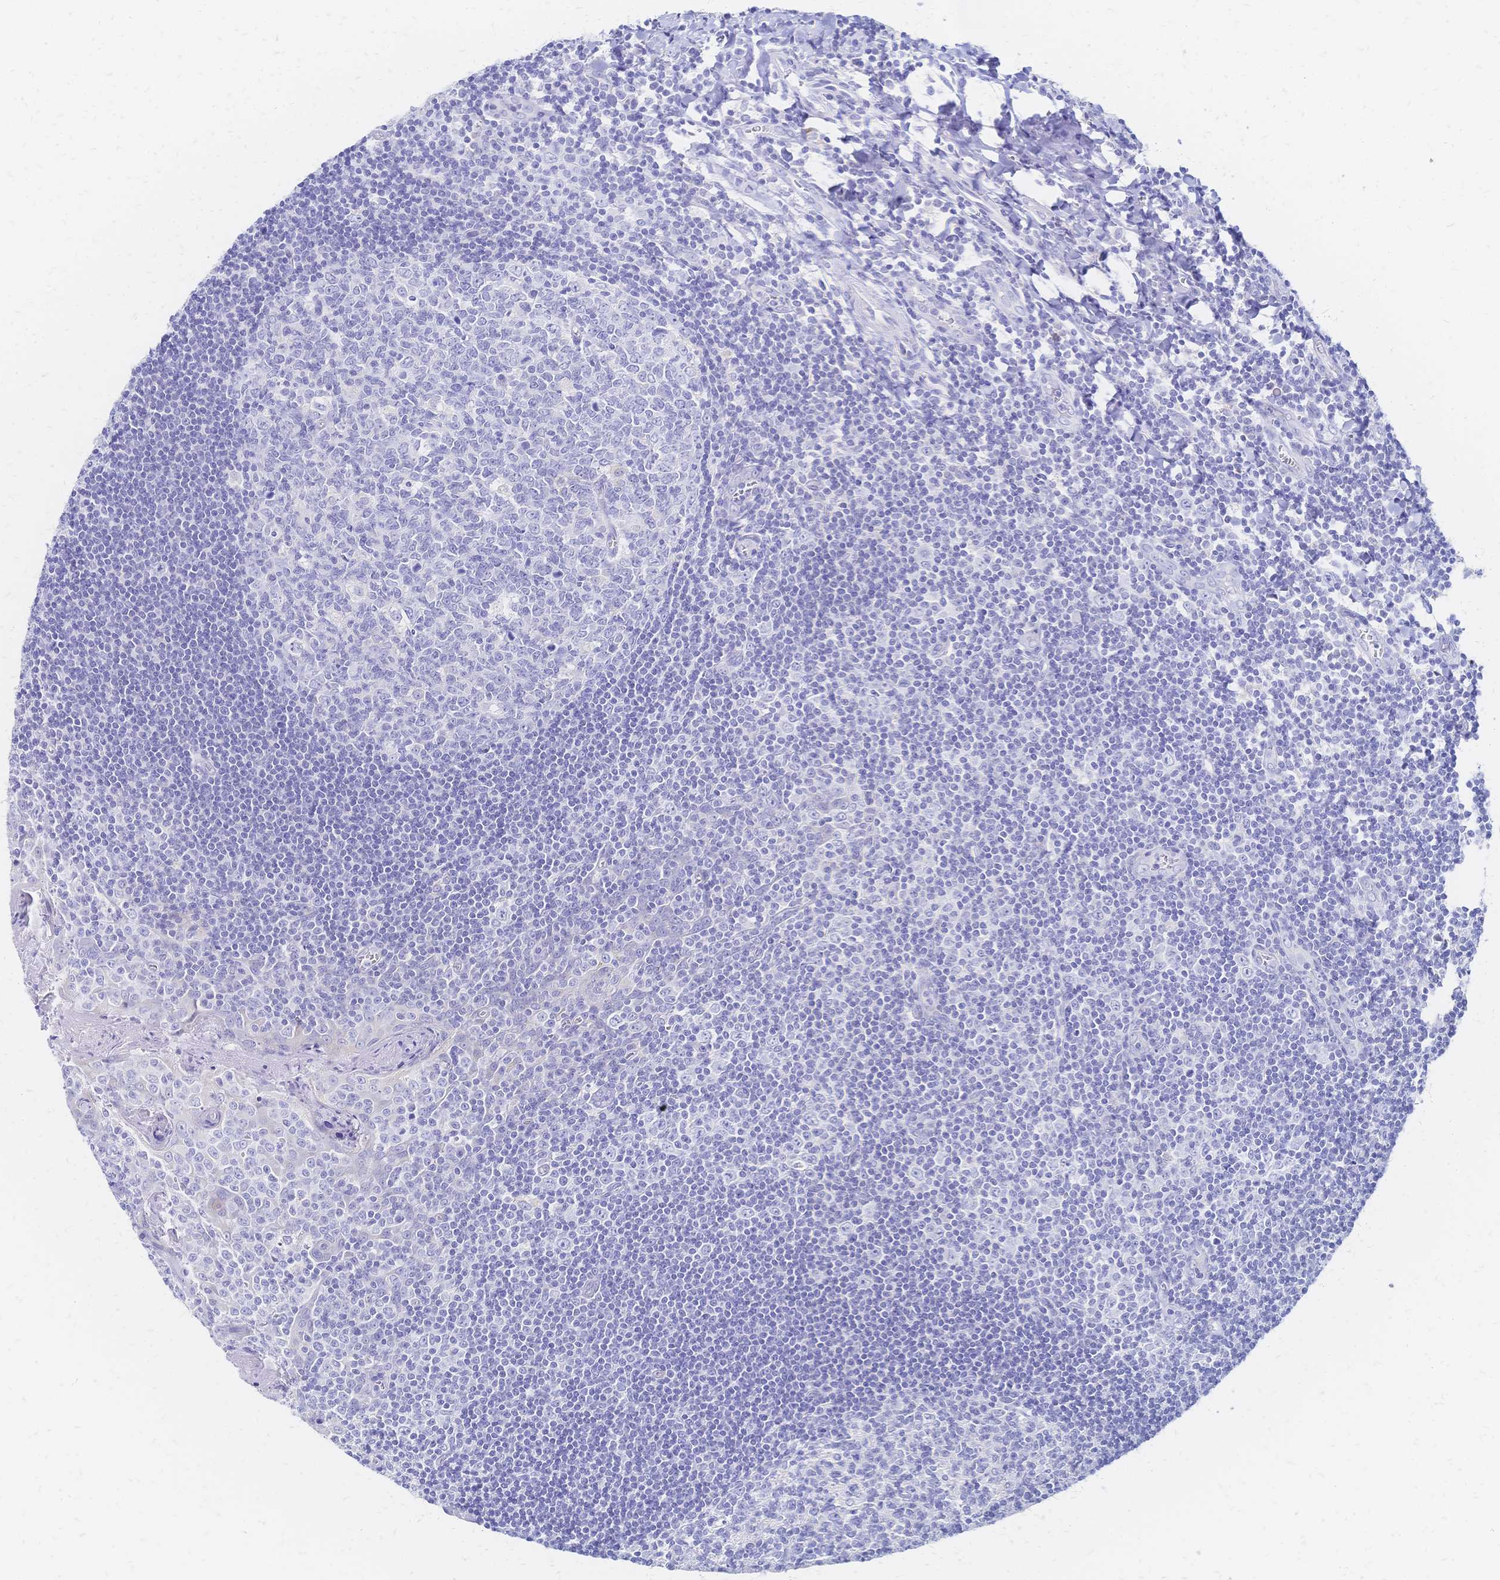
{"staining": {"intensity": "negative", "quantity": "none", "location": "none"}, "tissue": "tonsil", "cell_type": "Germinal center cells", "image_type": "normal", "snomed": [{"axis": "morphology", "description": "Normal tissue, NOS"}, {"axis": "morphology", "description": "Inflammation, NOS"}, {"axis": "topography", "description": "Tonsil"}], "caption": "High power microscopy image of an immunohistochemistry histopathology image of normal tonsil, revealing no significant positivity in germinal center cells. (DAB immunohistochemistry visualized using brightfield microscopy, high magnification).", "gene": "SLC5A1", "patient": {"sex": "female", "age": 31}}